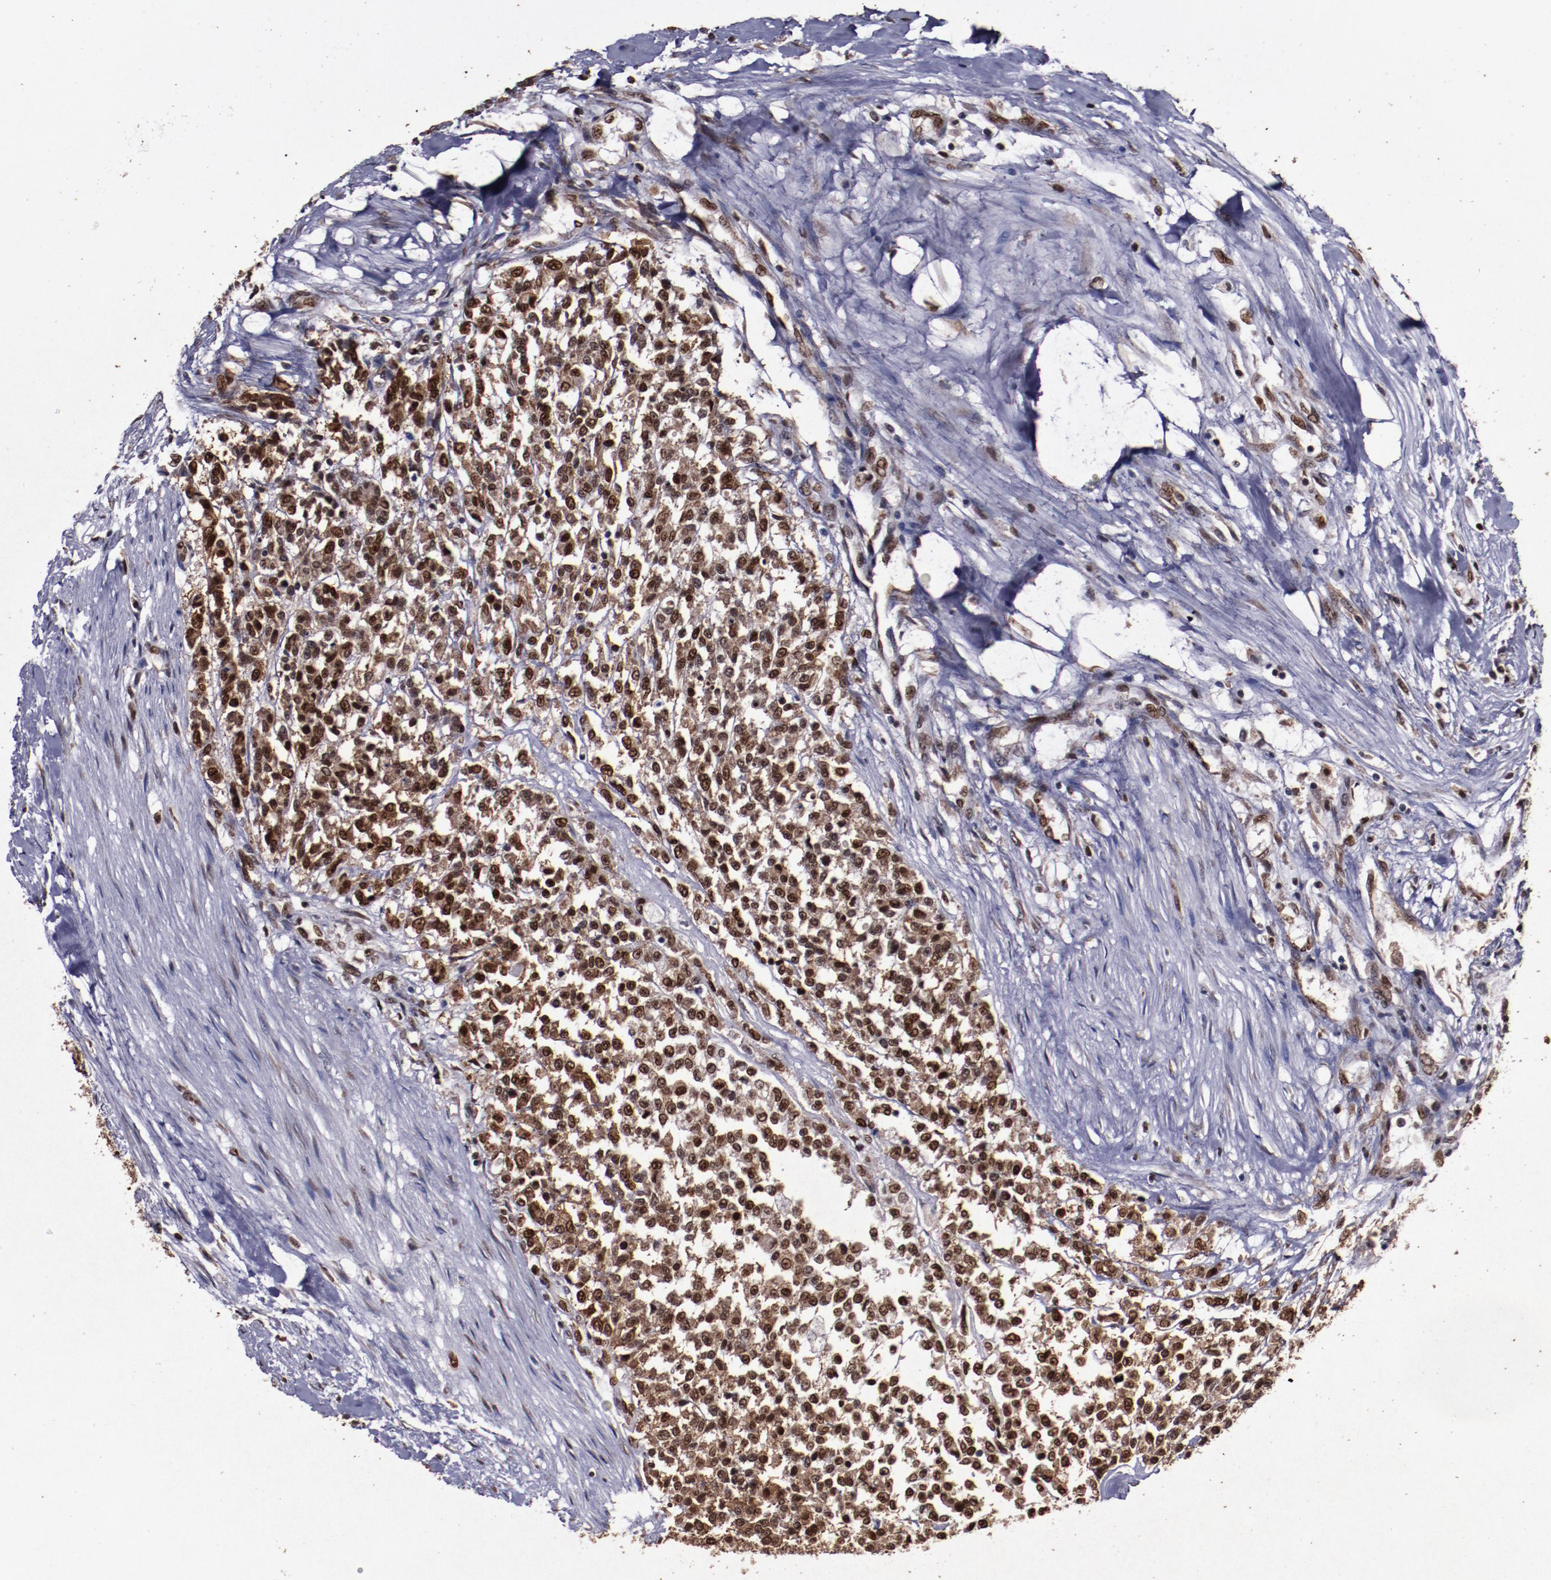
{"staining": {"intensity": "moderate", "quantity": ">75%", "location": "cytoplasmic/membranous,nuclear"}, "tissue": "testis cancer", "cell_type": "Tumor cells", "image_type": "cancer", "snomed": [{"axis": "morphology", "description": "Seminoma, NOS"}, {"axis": "topography", "description": "Testis"}], "caption": "Protein expression analysis of human testis cancer (seminoma) reveals moderate cytoplasmic/membranous and nuclear expression in about >75% of tumor cells.", "gene": "APEX1", "patient": {"sex": "male", "age": 59}}